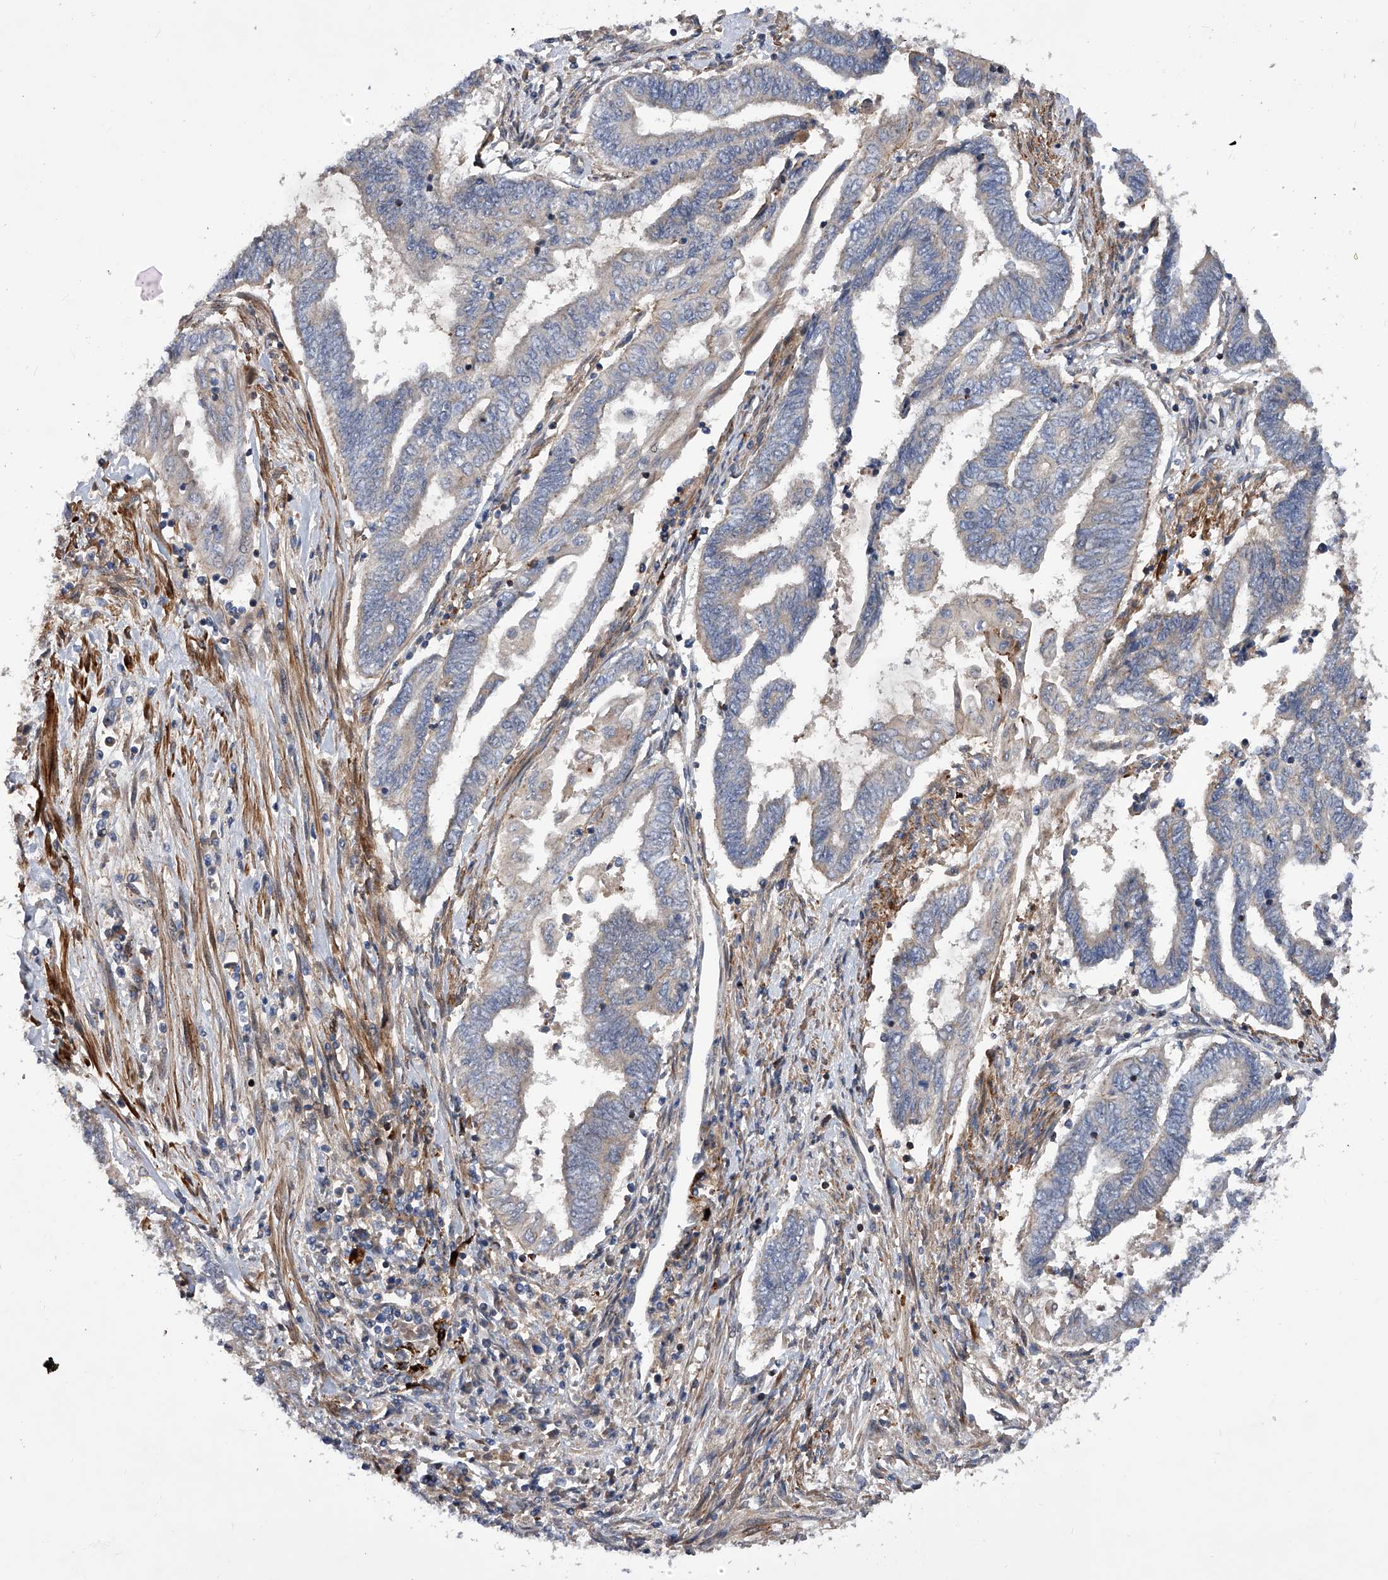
{"staining": {"intensity": "negative", "quantity": "none", "location": "none"}, "tissue": "endometrial cancer", "cell_type": "Tumor cells", "image_type": "cancer", "snomed": [{"axis": "morphology", "description": "Adenocarcinoma, NOS"}, {"axis": "topography", "description": "Uterus"}, {"axis": "topography", "description": "Endometrium"}], "caption": "Immunohistochemistry (IHC) image of neoplastic tissue: endometrial cancer stained with DAB (3,3'-diaminobenzidine) displays no significant protein staining in tumor cells.", "gene": "PDSS2", "patient": {"sex": "female", "age": 70}}